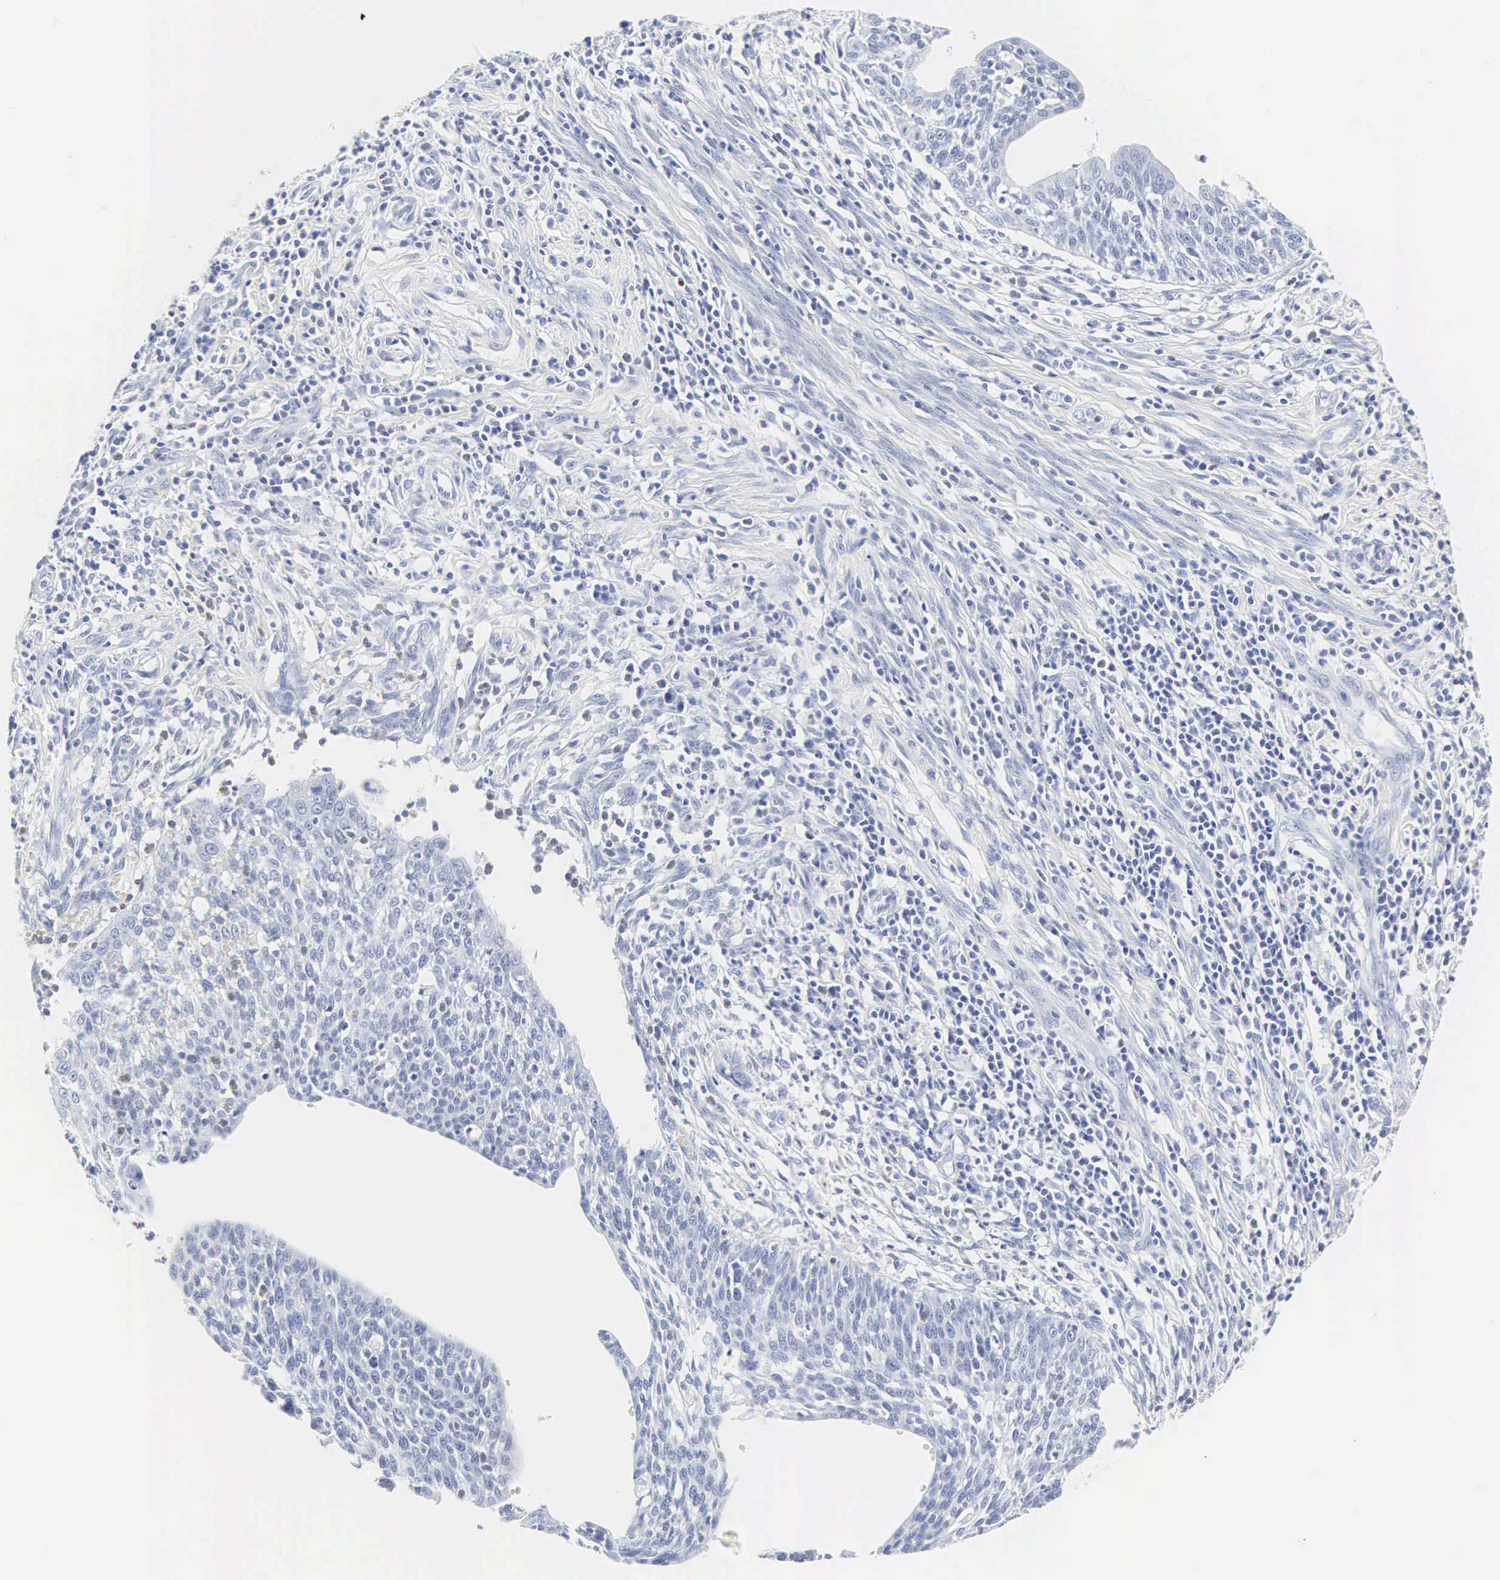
{"staining": {"intensity": "negative", "quantity": "none", "location": "none"}, "tissue": "cervical cancer", "cell_type": "Tumor cells", "image_type": "cancer", "snomed": [{"axis": "morphology", "description": "Squamous cell carcinoma, NOS"}, {"axis": "topography", "description": "Cervix"}], "caption": "This is an immunohistochemistry (IHC) photomicrograph of human cervical cancer. There is no expression in tumor cells.", "gene": "INS", "patient": {"sex": "female", "age": 41}}